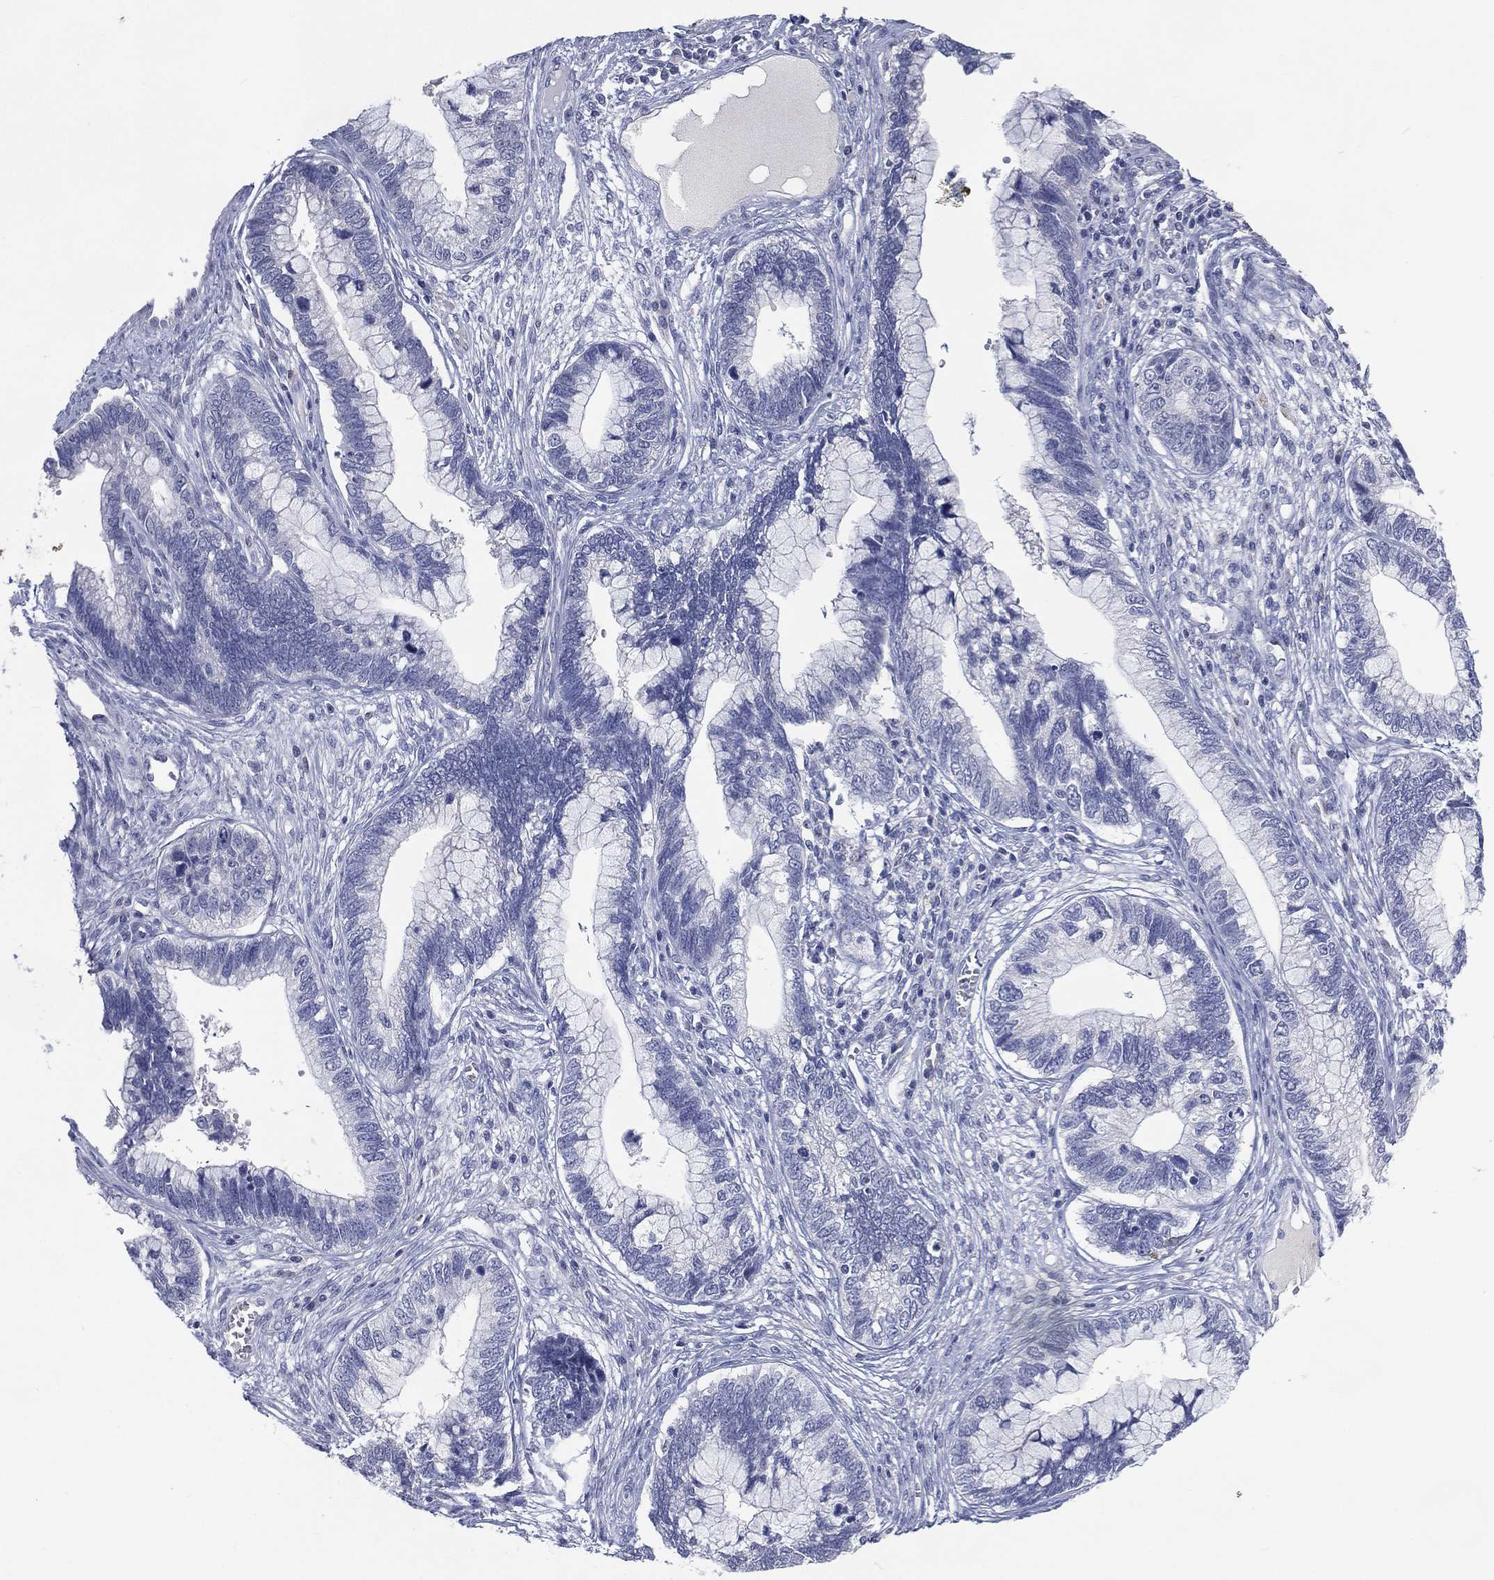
{"staining": {"intensity": "negative", "quantity": "none", "location": "none"}, "tissue": "cervical cancer", "cell_type": "Tumor cells", "image_type": "cancer", "snomed": [{"axis": "morphology", "description": "Adenocarcinoma, NOS"}, {"axis": "topography", "description": "Cervix"}], "caption": "Cervical cancer was stained to show a protein in brown. There is no significant positivity in tumor cells.", "gene": "KRT35", "patient": {"sex": "female", "age": 44}}